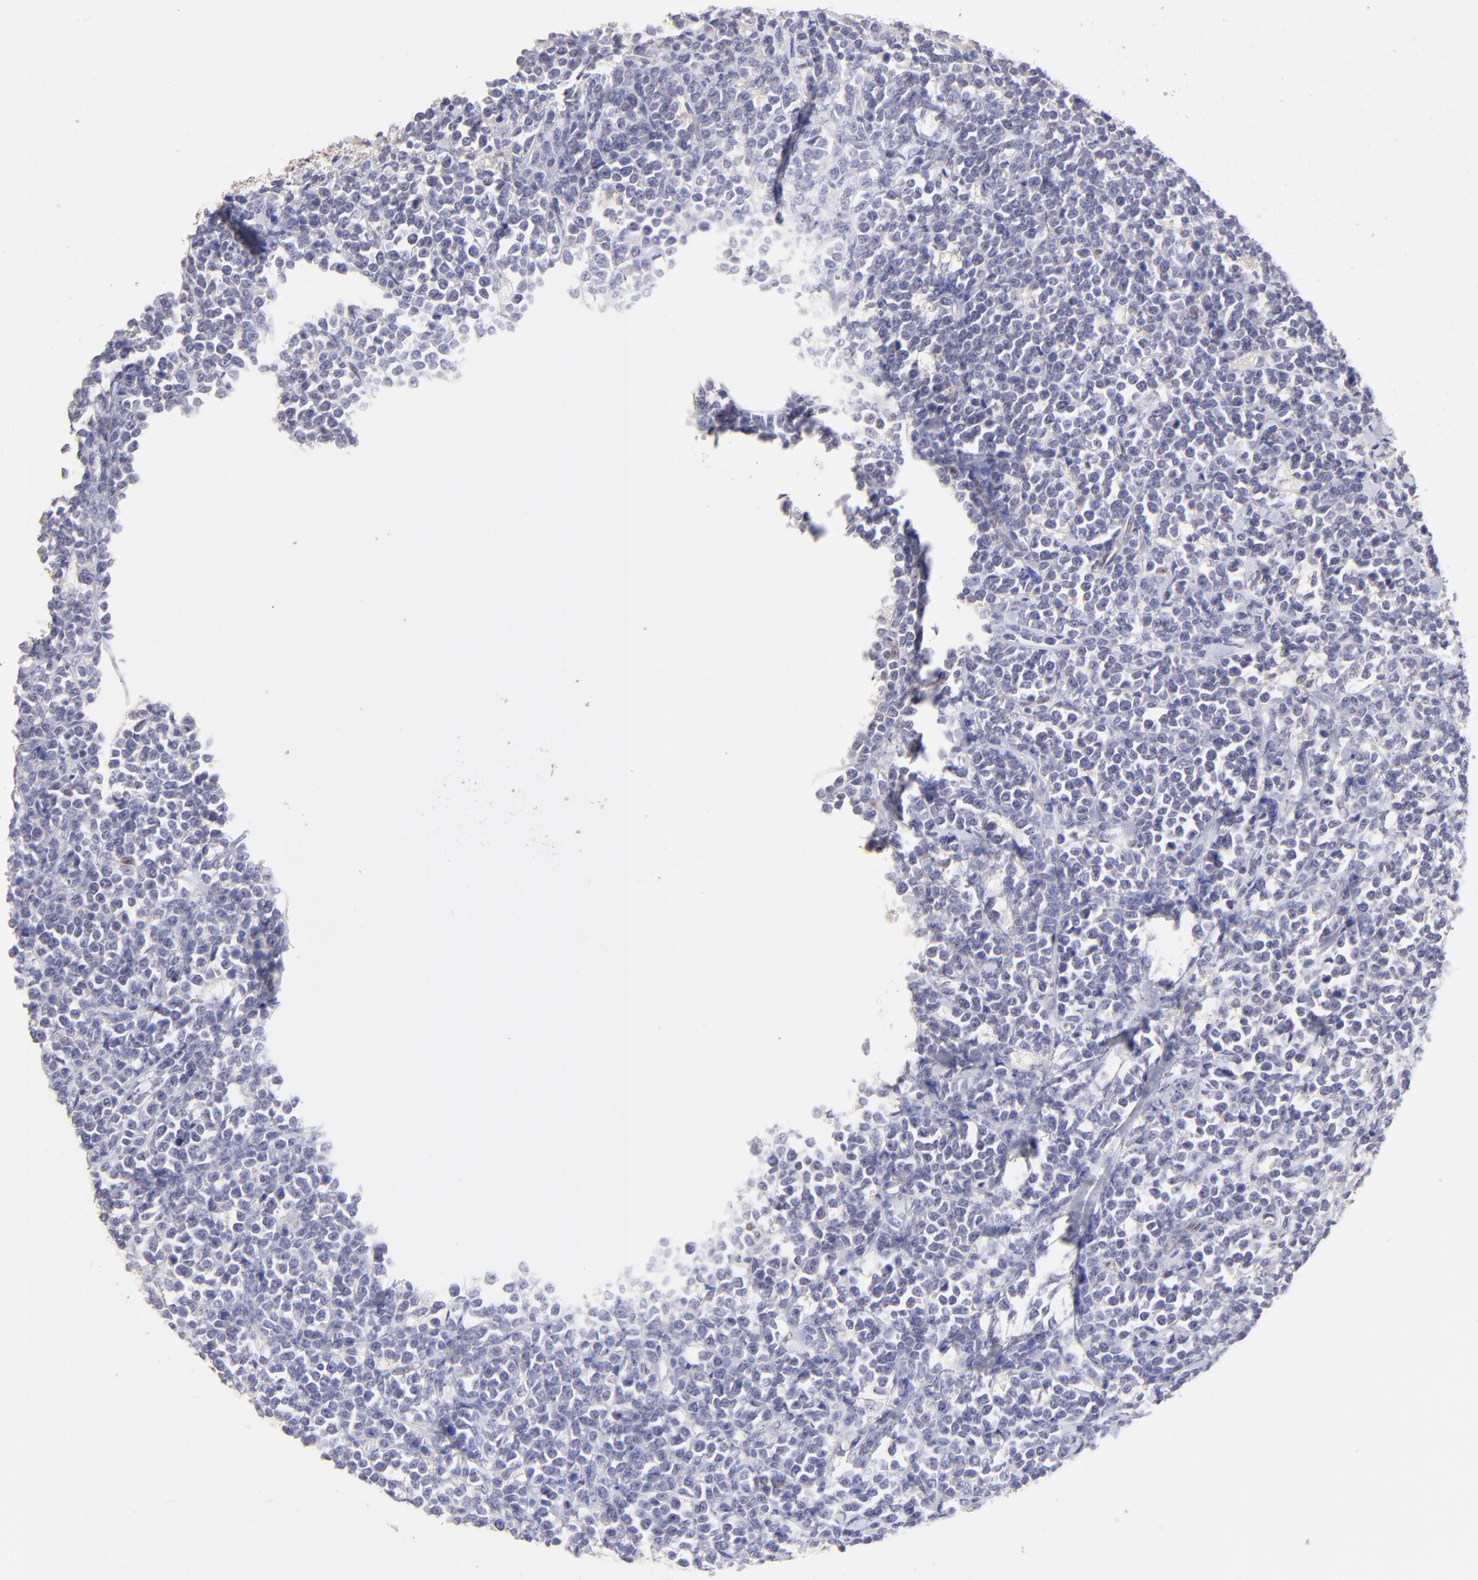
{"staining": {"intensity": "negative", "quantity": "none", "location": "none"}, "tissue": "lymphoma", "cell_type": "Tumor cells", "image_type": "cancer", "snomed": [{"axis": "morphology", "description": "Malignant lymphoma, non-Hodgkin's type, High grade"}, {"axis": "topography", "description": "Small intestine"}, {"axis": "topography", "description": "Colon"}], "caption": "Tumor cells show no significant protein positivity in malignant lymphoma, non-Hodgkin's type (high-grade).", "gene": "KLF4", "patient": {"sex": "male", "age": 8}}